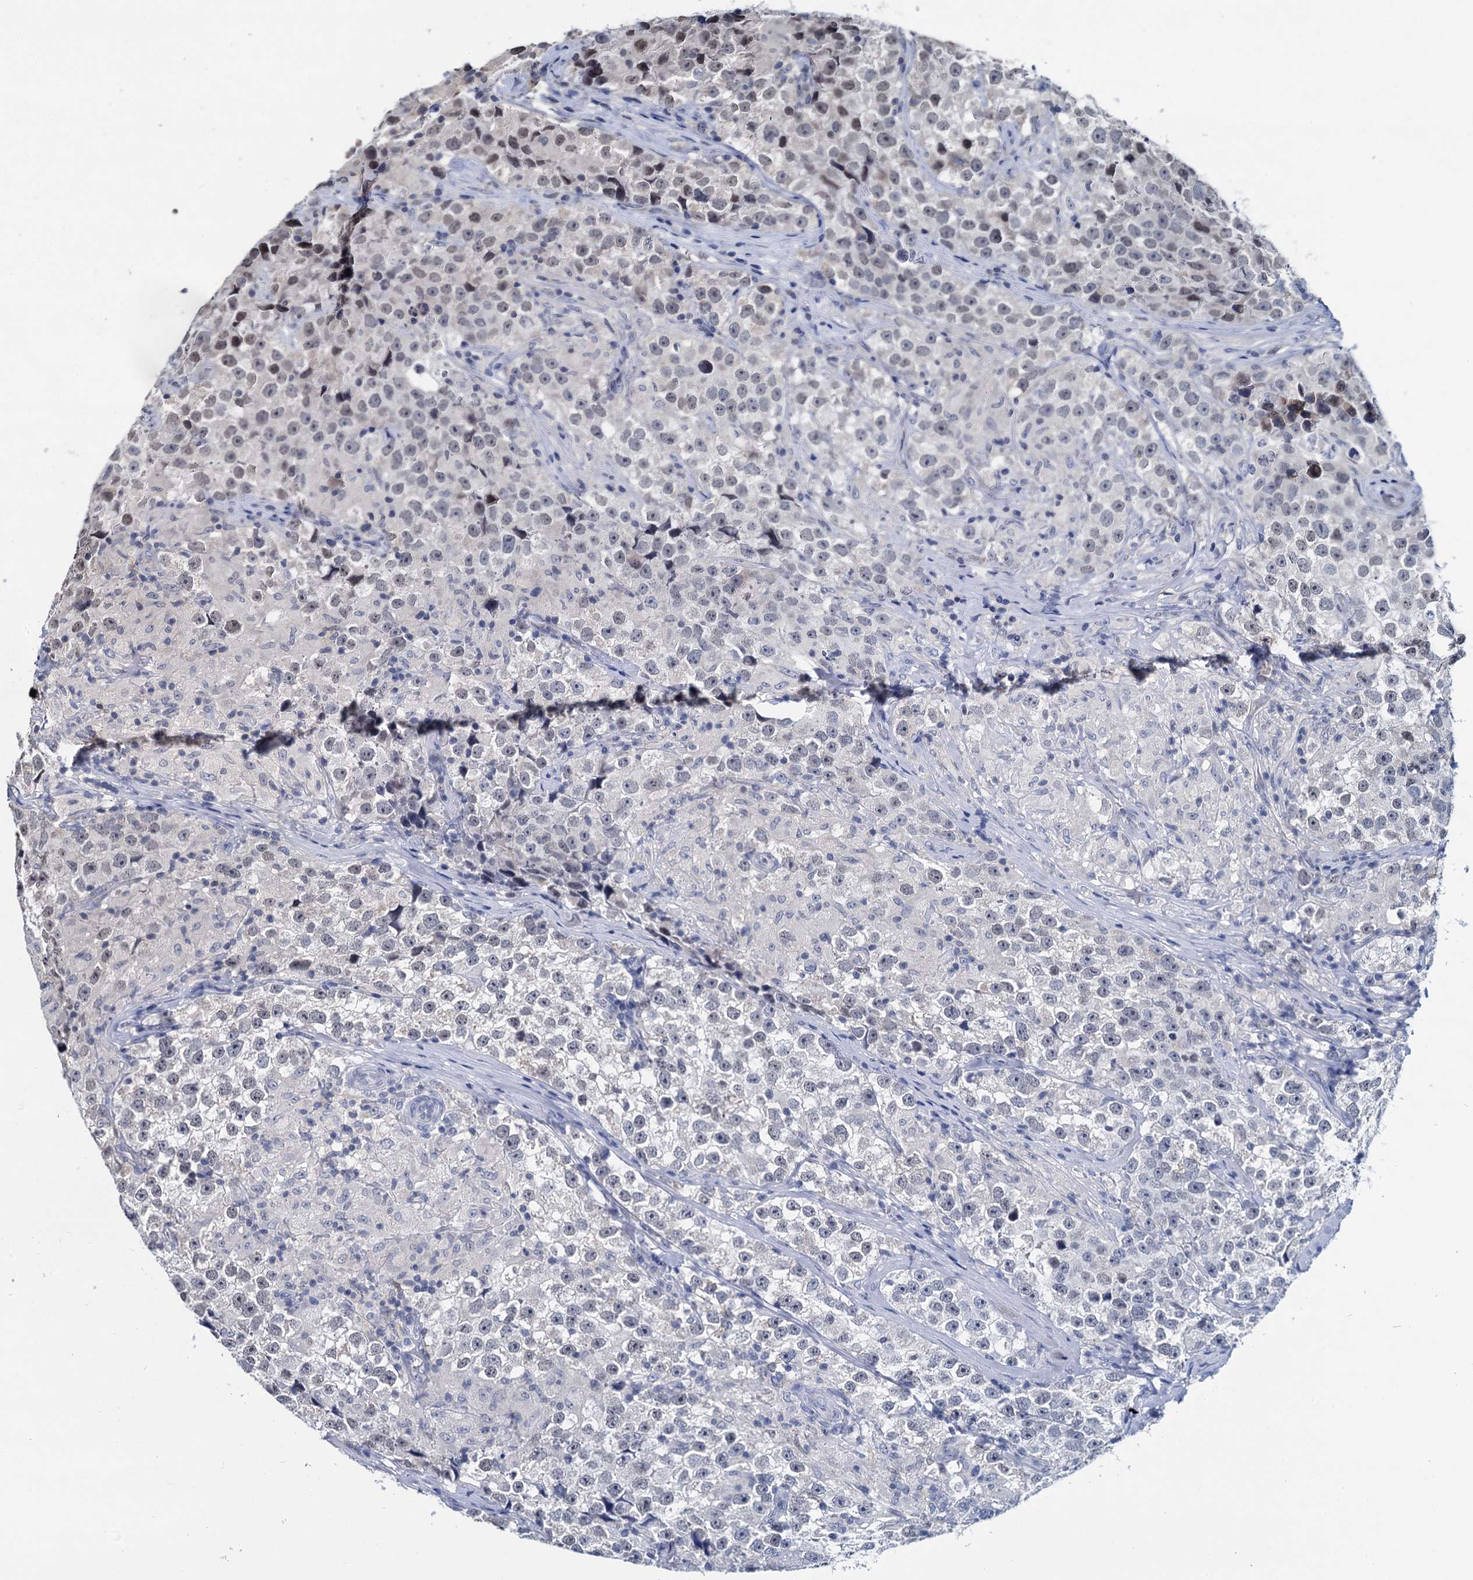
{"staining": {"intensity": "negative", "quantity": "none", "location": "none"}, "tissue": "testis cancer", "cell_type": "Tumor cells", "image_type": "cancer", "snomed": [{"axis": "morphology", "description": "Seminoma, NOS"}, {"axis": "topography", "description": "Testis"}], "caption": "Tumor cells are negative for protein expression in human testis seminoma.", "gene": "MIOX", "patient": {"sex": "male", "age": 46}}